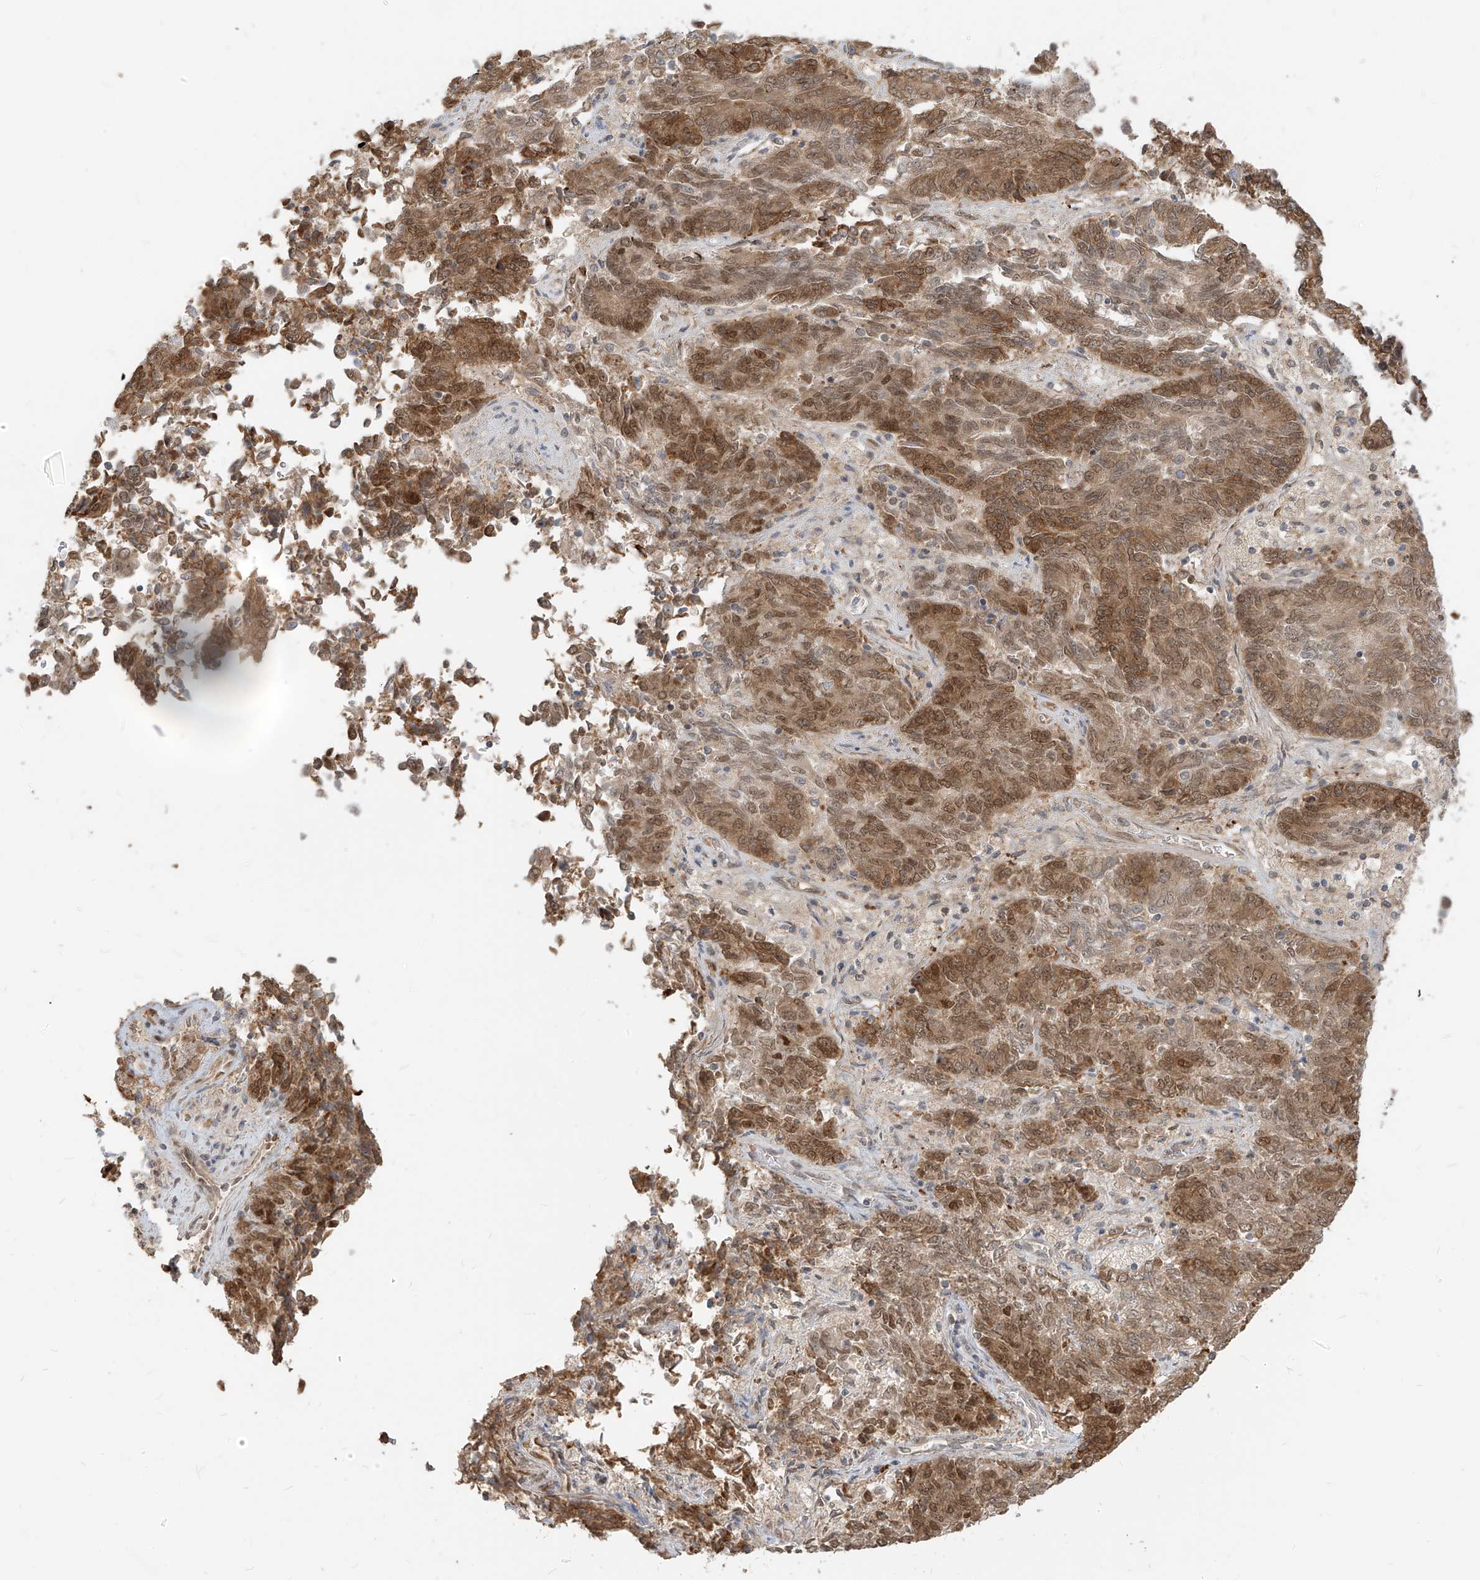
{"staining": {"intensity": "moderate", "quantity": ">75%", "location": "cytoplasmic/membranous,nuclear"}, "tissue": "endometrial cancer", "cell_type": "Tumor cells", "image_type": "cancer", "snomed": [{"axis": "morphology", "description": "Adenocarcinoma, NOS"}, {"axis": "topography", "description": "Endometrium"}], "caption": "Moderate cytoplasmic/membranous and nuclear expression is seen in about >75% of tumor cells in endometrial adenocarcinoma. (DAB (3,3'-diaminobenzidine) IHC, brown staining for protein, blue staining for nuclei).", "gene": "ZMYM2", "patient": {"sex": "female", "age": 80}}